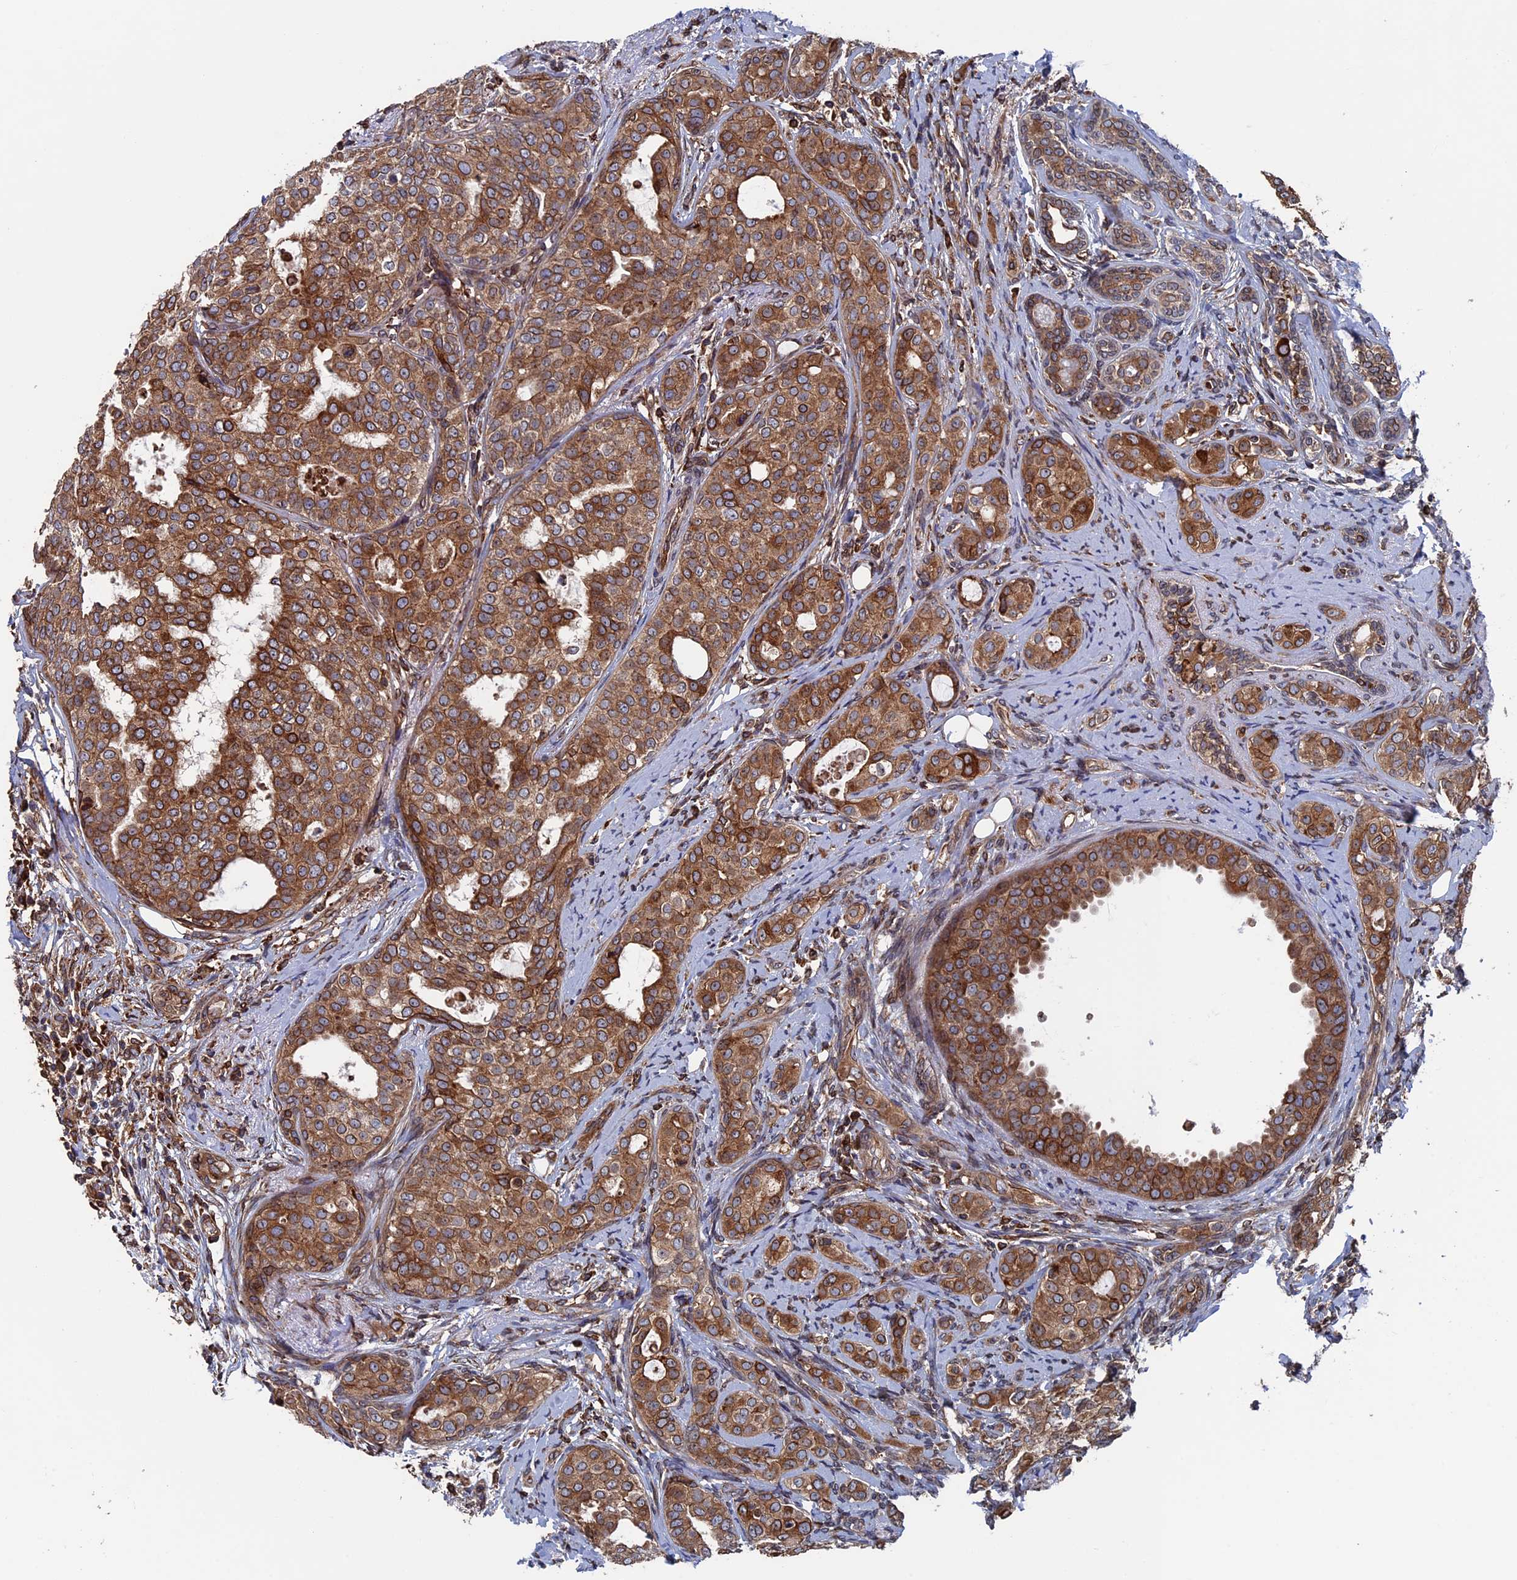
{"staining": {"intensity": "strong", "quantity": ">75%", "location": "cytoplasmic/membranous"}, "tissue": "breast cancer", "cell_type": "Tumor cells", "image_type": "cancer", "snomed": [{"axis": "morphology", "description": "Lobular carcinoma"}, {"axis": "topography", "description": "Breast"}], "caption": "A high-resolution photomicrograph shows immunohistochemistry staining of breast cancer, which demonstrates strong cytoplasmic/membranous positivity in approximately >75% of tumor cells.", "gene": "RPUSD1", "patient": {"sex": "female", "age": 51}}